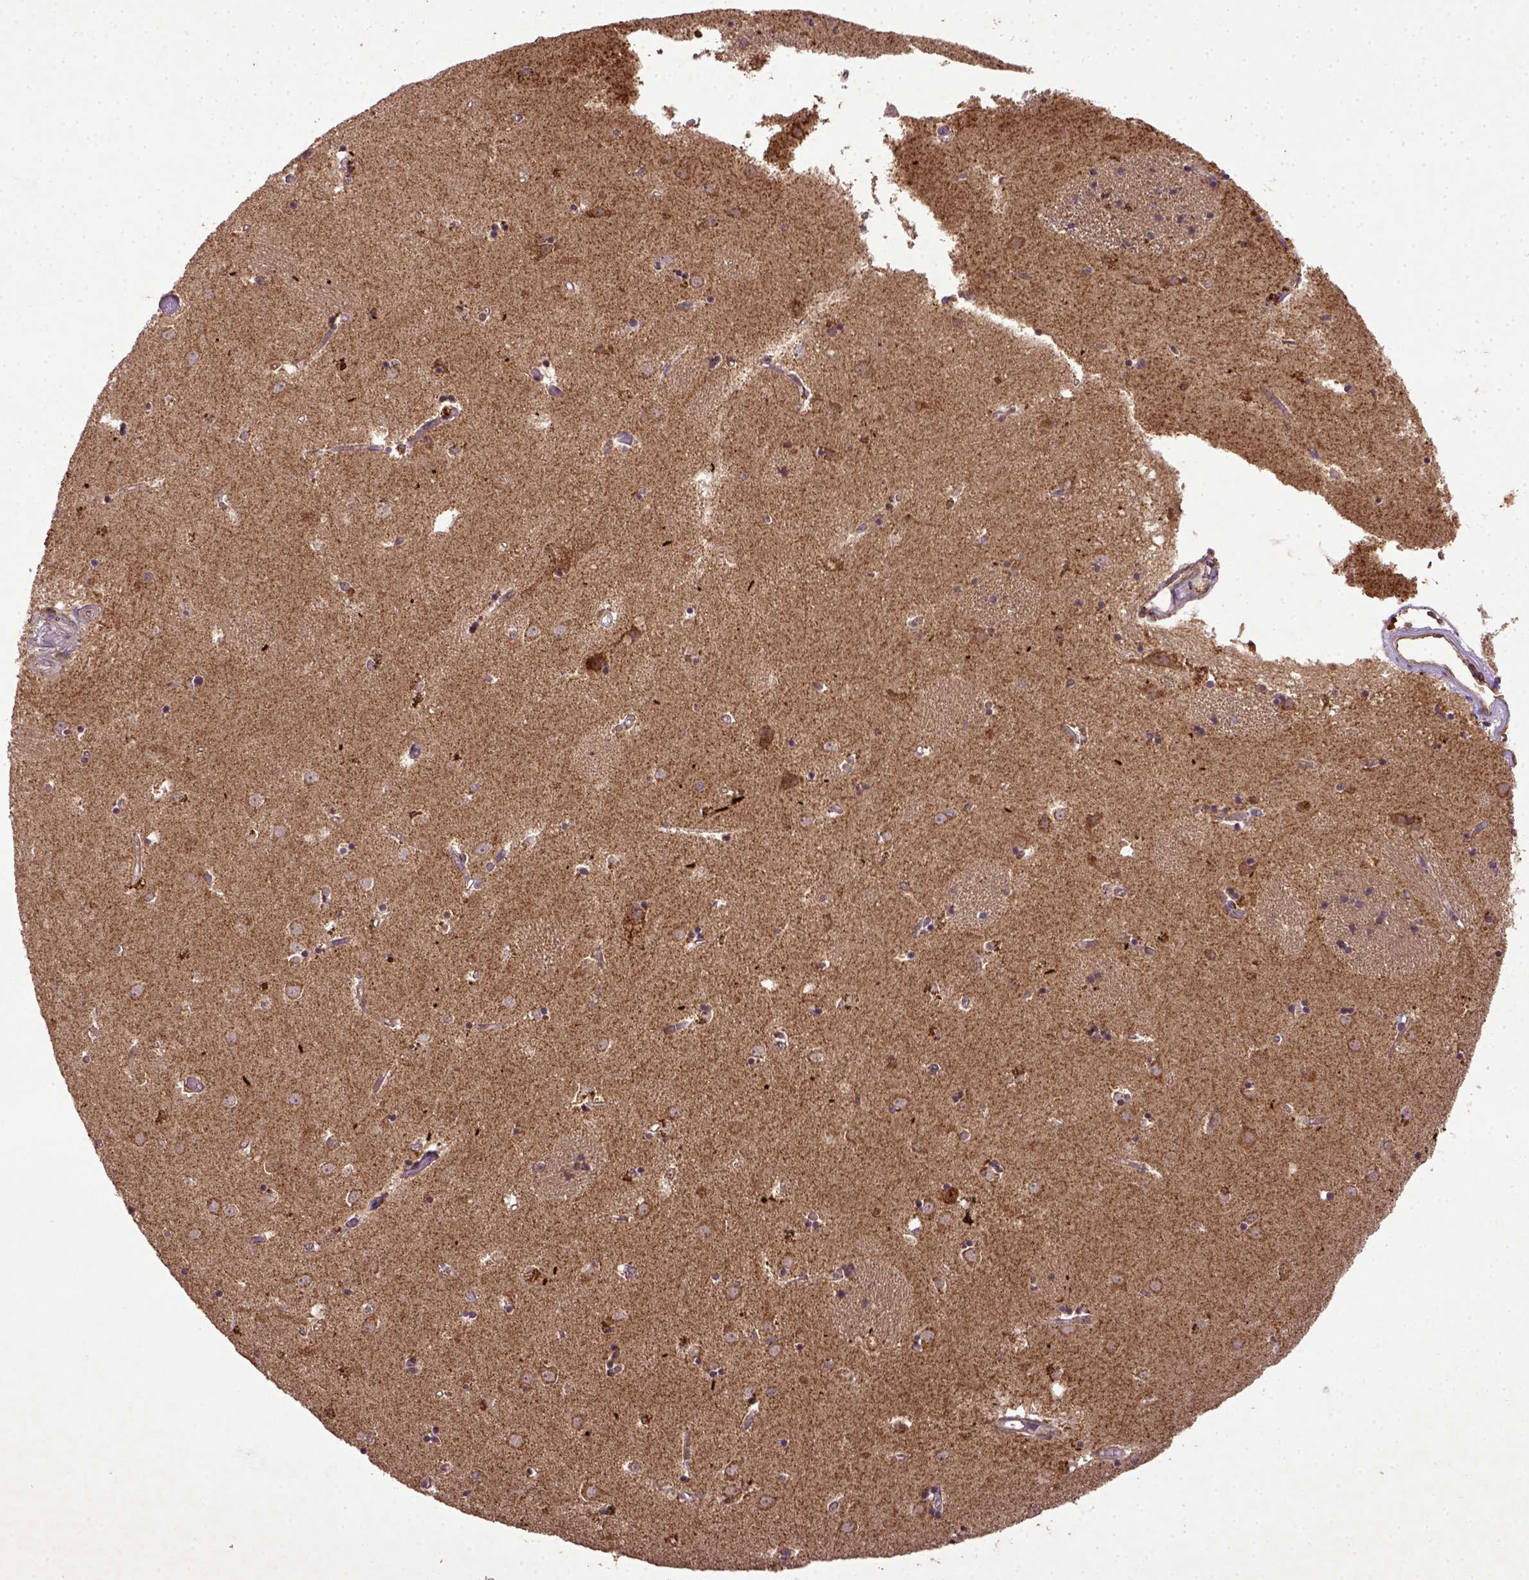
{"staining": {"intensity": "weak", "quantity": "25%-75%", "location": "cytoplasmic/membranous"}, "tissue": "caudate", "cell_type": "Glial cells", "image_type": "normal", "snomed": [{"axis": "morphology", "description": "Normal tissue, NOS"}, {"axis": "topography", "description": "Lateral ventricle wall"}], "caption": "Immunohistochemistry image of unremarkable caudate: caudate stained using immunohistochemistry (IHC) exhibits low levels of weak protein expression localized specifically in the cytoplasmic/membranous of glial cells, appearing as a cytoplasmic/membranous brown color.", "gene": "MT", "patient": {"sex": "male", "age": 54}}